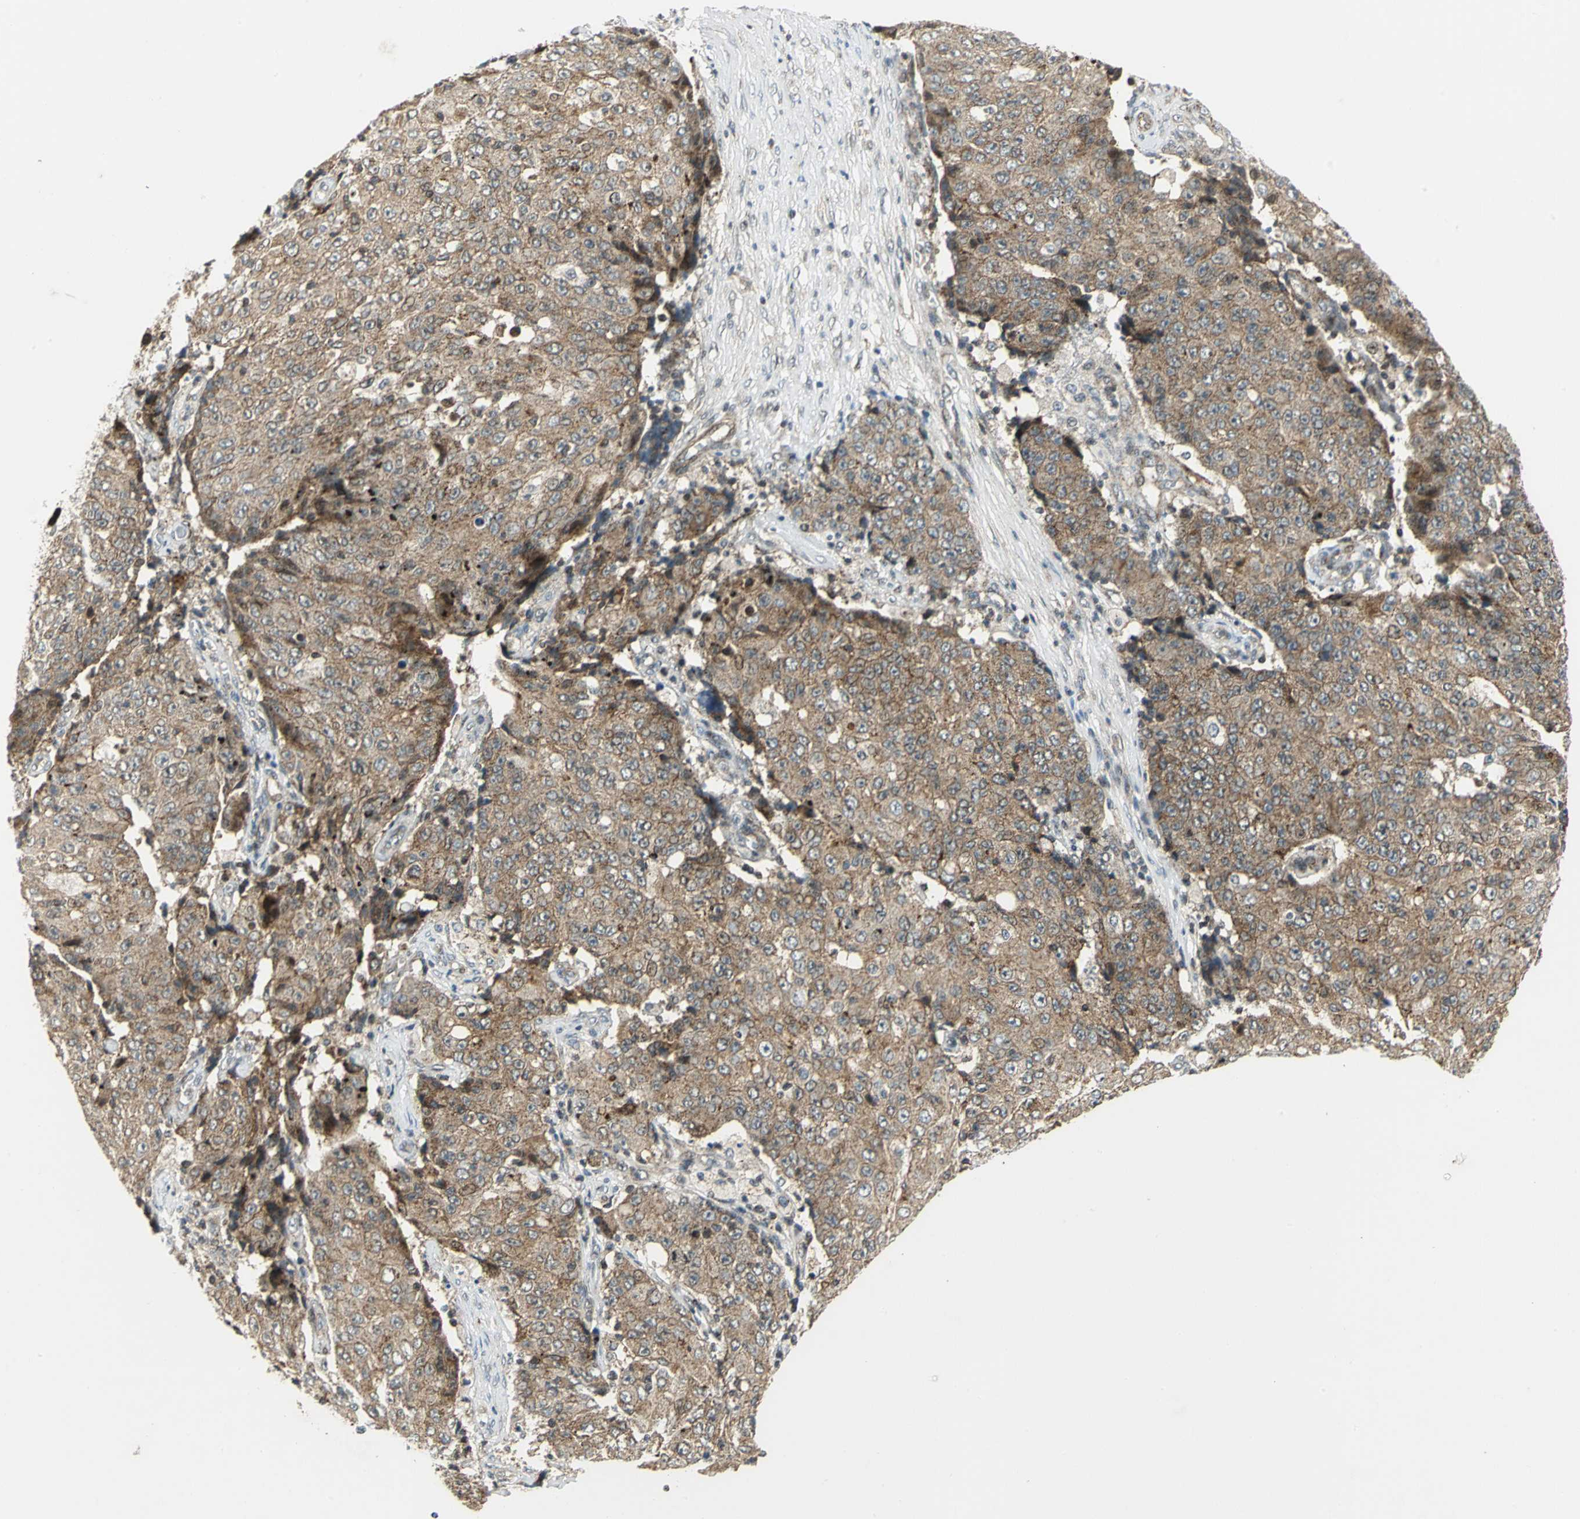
{"staining": {"intensity": "moderate", "quantity": ">75%", "location": "cytoplasmic/membranous"}, "tissue": "ovarian cancer", "cell_type": "Tumor cells", "image_type": "cancer", "snomed": [{"axis": "morphology", "description": "Carcinoma, endometroid"}, {"axis": "topography", "description": "Ovary"}], "caption": "A histopathology image of endometroid carcinoma (ovarian) stained for a protein exhibits moderate cytoplasmic/membranous brown staining in tumor cells. The staining was performed using DAB to visualize the protein expression in brown, while the nuclei were stained in blue with hematoxylin (Magnification: 20x).", "gene": "ATP6V1A", "patient": {"sex": "female", "age": 42}}